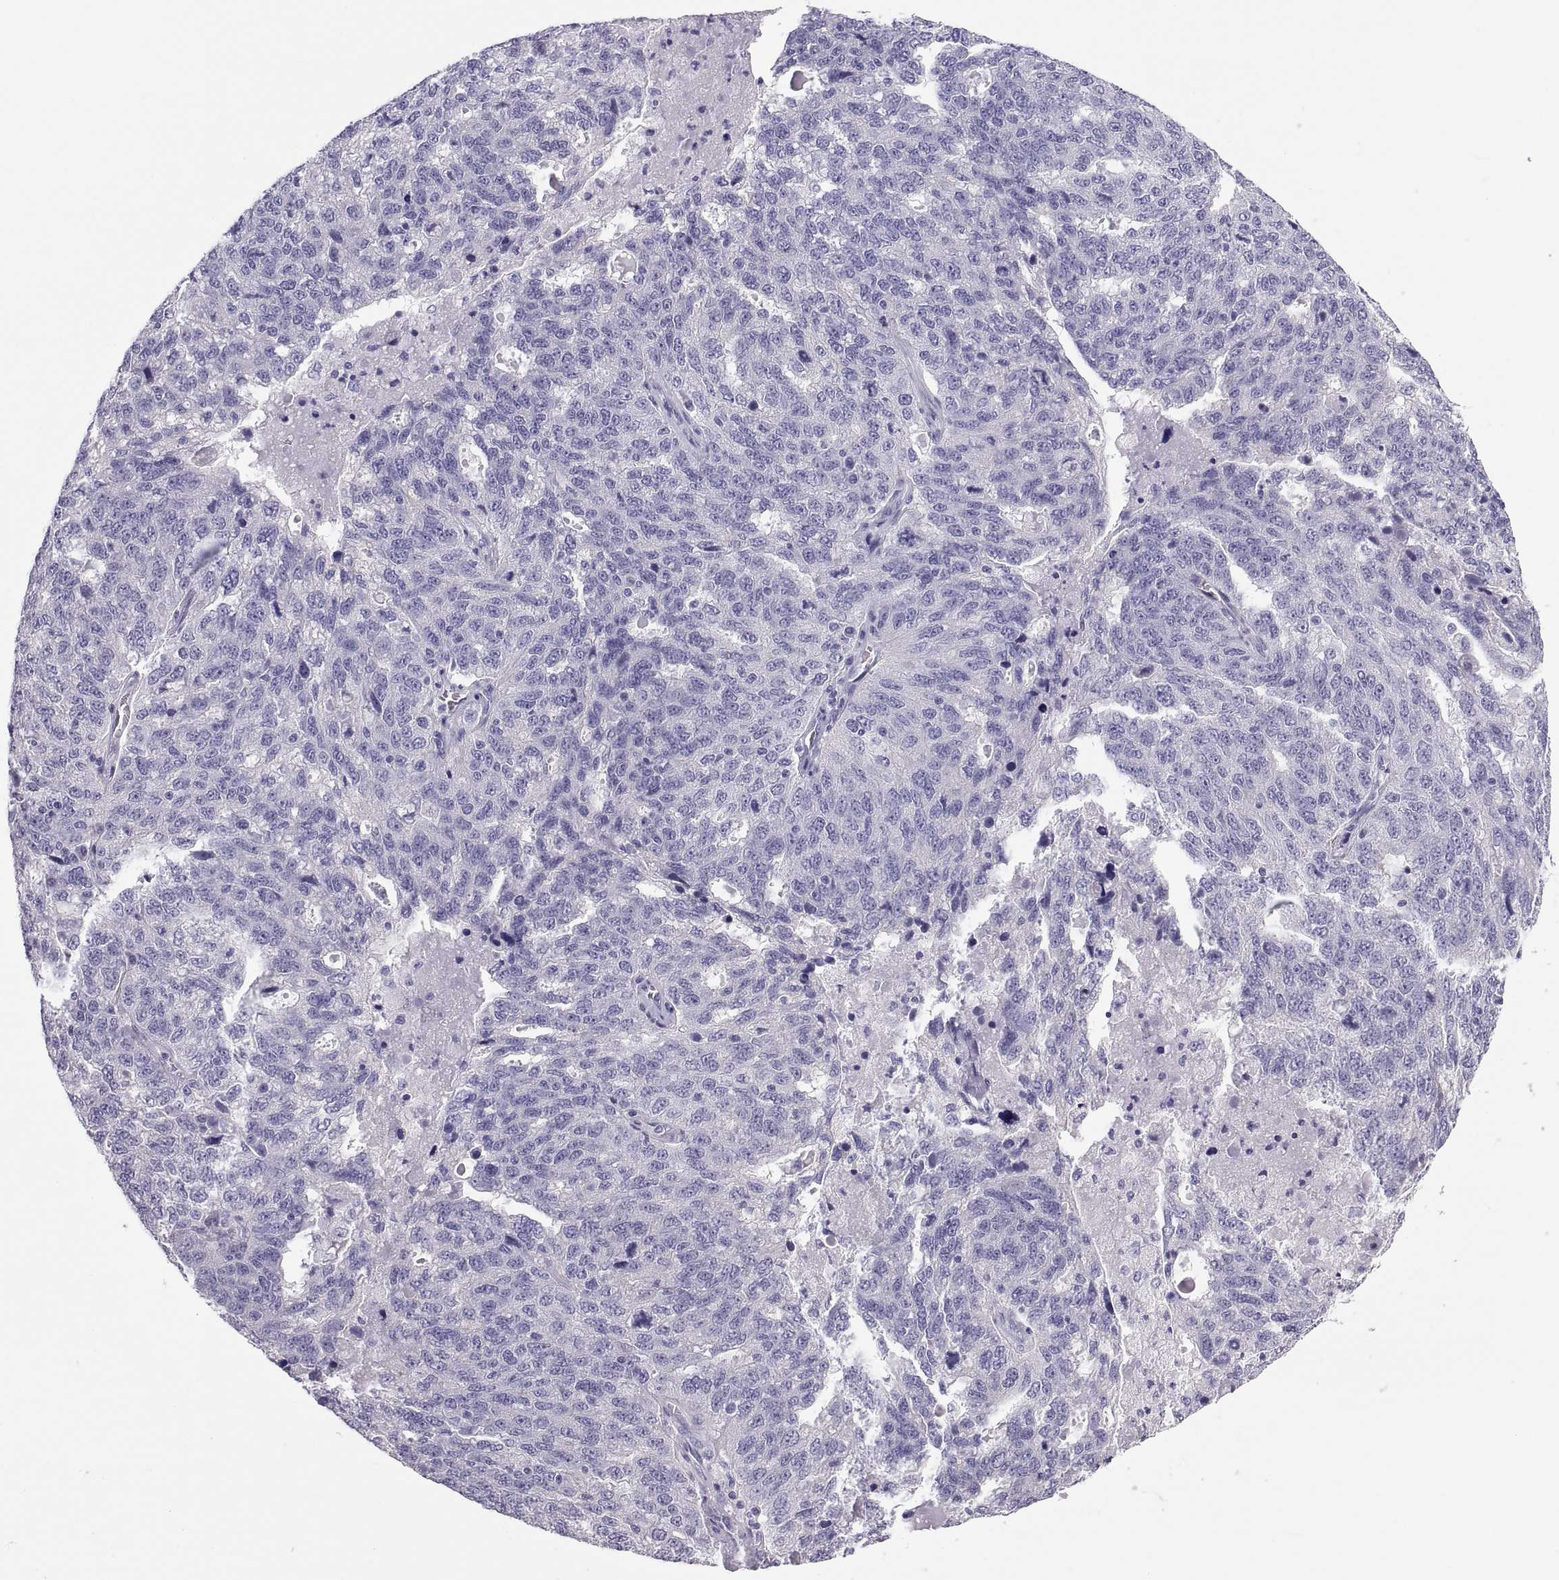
{"staining": {"intensity": "negative", "quantity": "none", "location": "none"}, "tissue": "ovarian cancer", "cell_type": "Tumor cells", "image_type": "cancer", "snomed": [{"axis": "morphology", "description": "Cystadenocarcinoma, serous, NOS"}, {"axis": "topography", "description": "Ovary"}], "caption": "There is no significant staining in tumor cells of ovarian serous cystadenocarcinoma.", "gene": "RNASE12", "patient": {"sex": "female", "age": 71}}